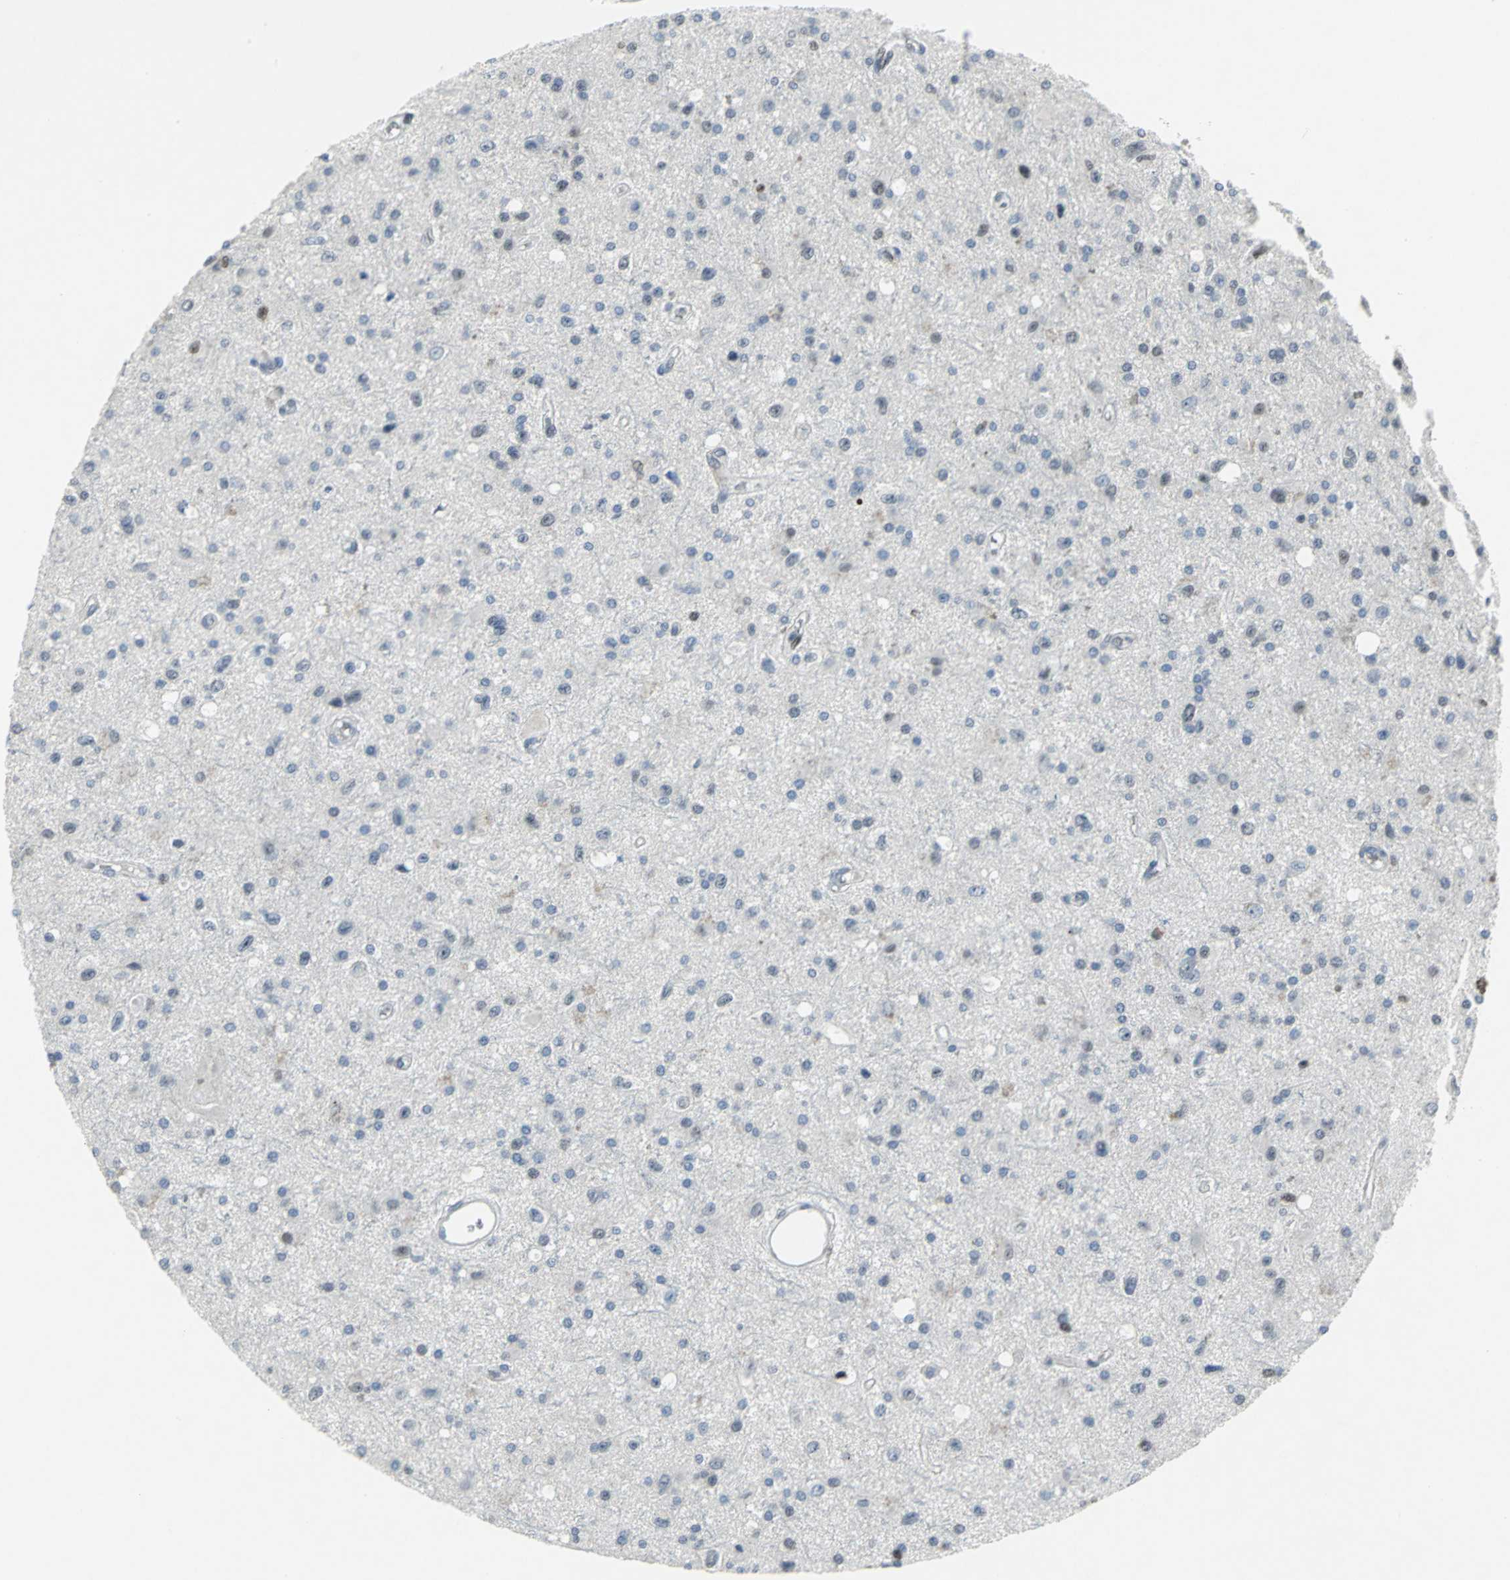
{"staining": {"intensity": "weak", "quantity": "<25%", "location": "nuclear"}, "tissue": "glioma", "cell_type": "Tumor cells", "image_type": "cancer", "snomed": [{"axis": "morphology", "description": "Glioma, malignant, Low grade"}, {"axis": "topography", "description": "Brain"}], "caption": "The image shows no staining of tumor cells in malignant low-grade glioma.", "gene": "RPA1", "patient": {"sex": "male", "age": 58}}